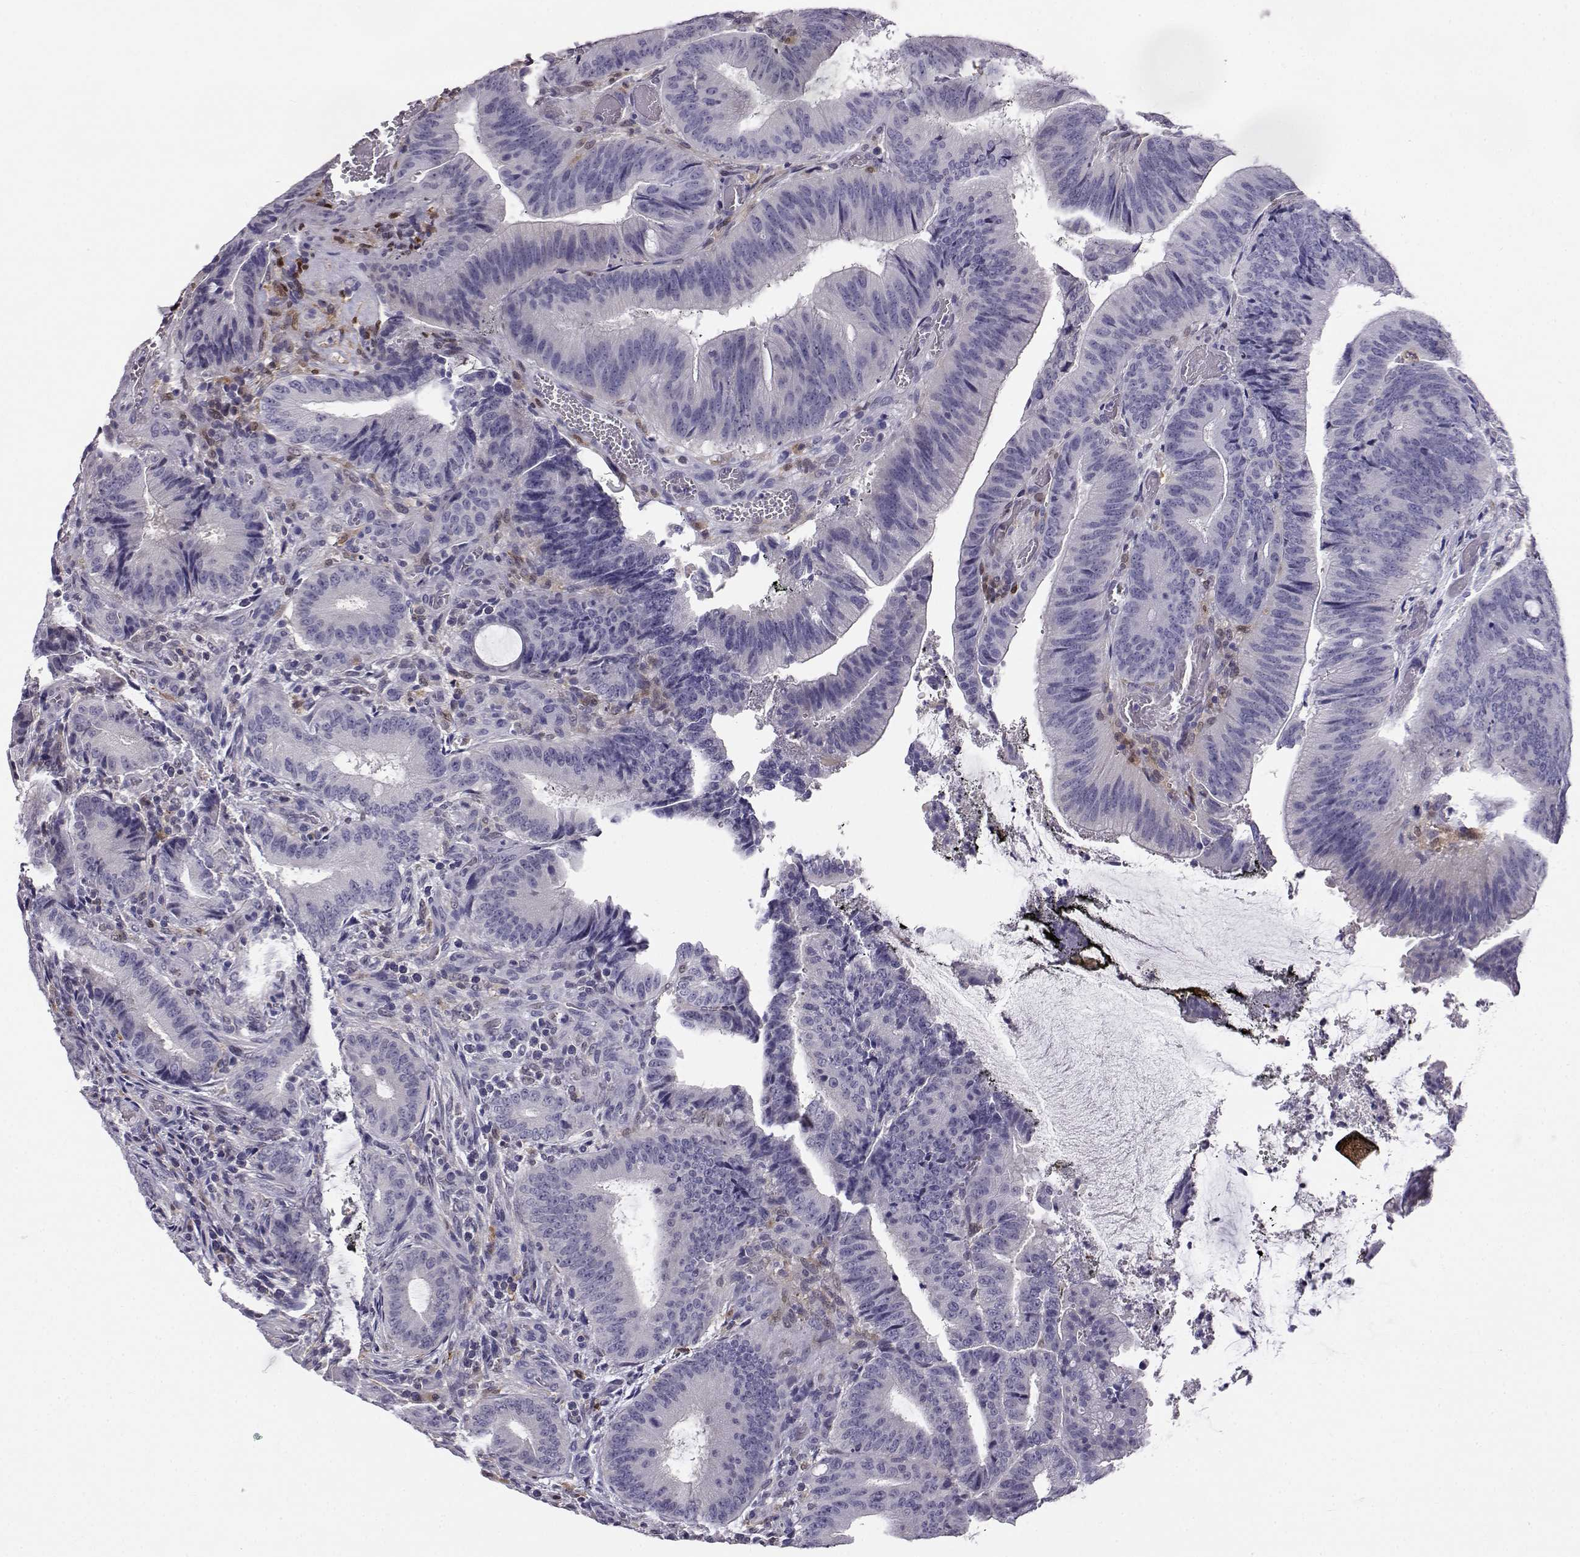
{"staining": {"intensity": "negative", "quantity": "none", "location": "none"}, "tissue": "colorectal cancer", "cell_type": "Tumor cells", "image_type": "cancer", "snomed": [{"axis": "morphology", "description": "Adenocarcinoma, NOS"}, {"axis": "topography", "description": "Colon"}], "caption": "The image shows no significant expression in tumor cells of colorectal adenocarcinoma. (DAB immunohistochemistry with hematoxylin counter stain).", "gene": "AKR1B1", "patient": {"sex": "female", "age": 43}}